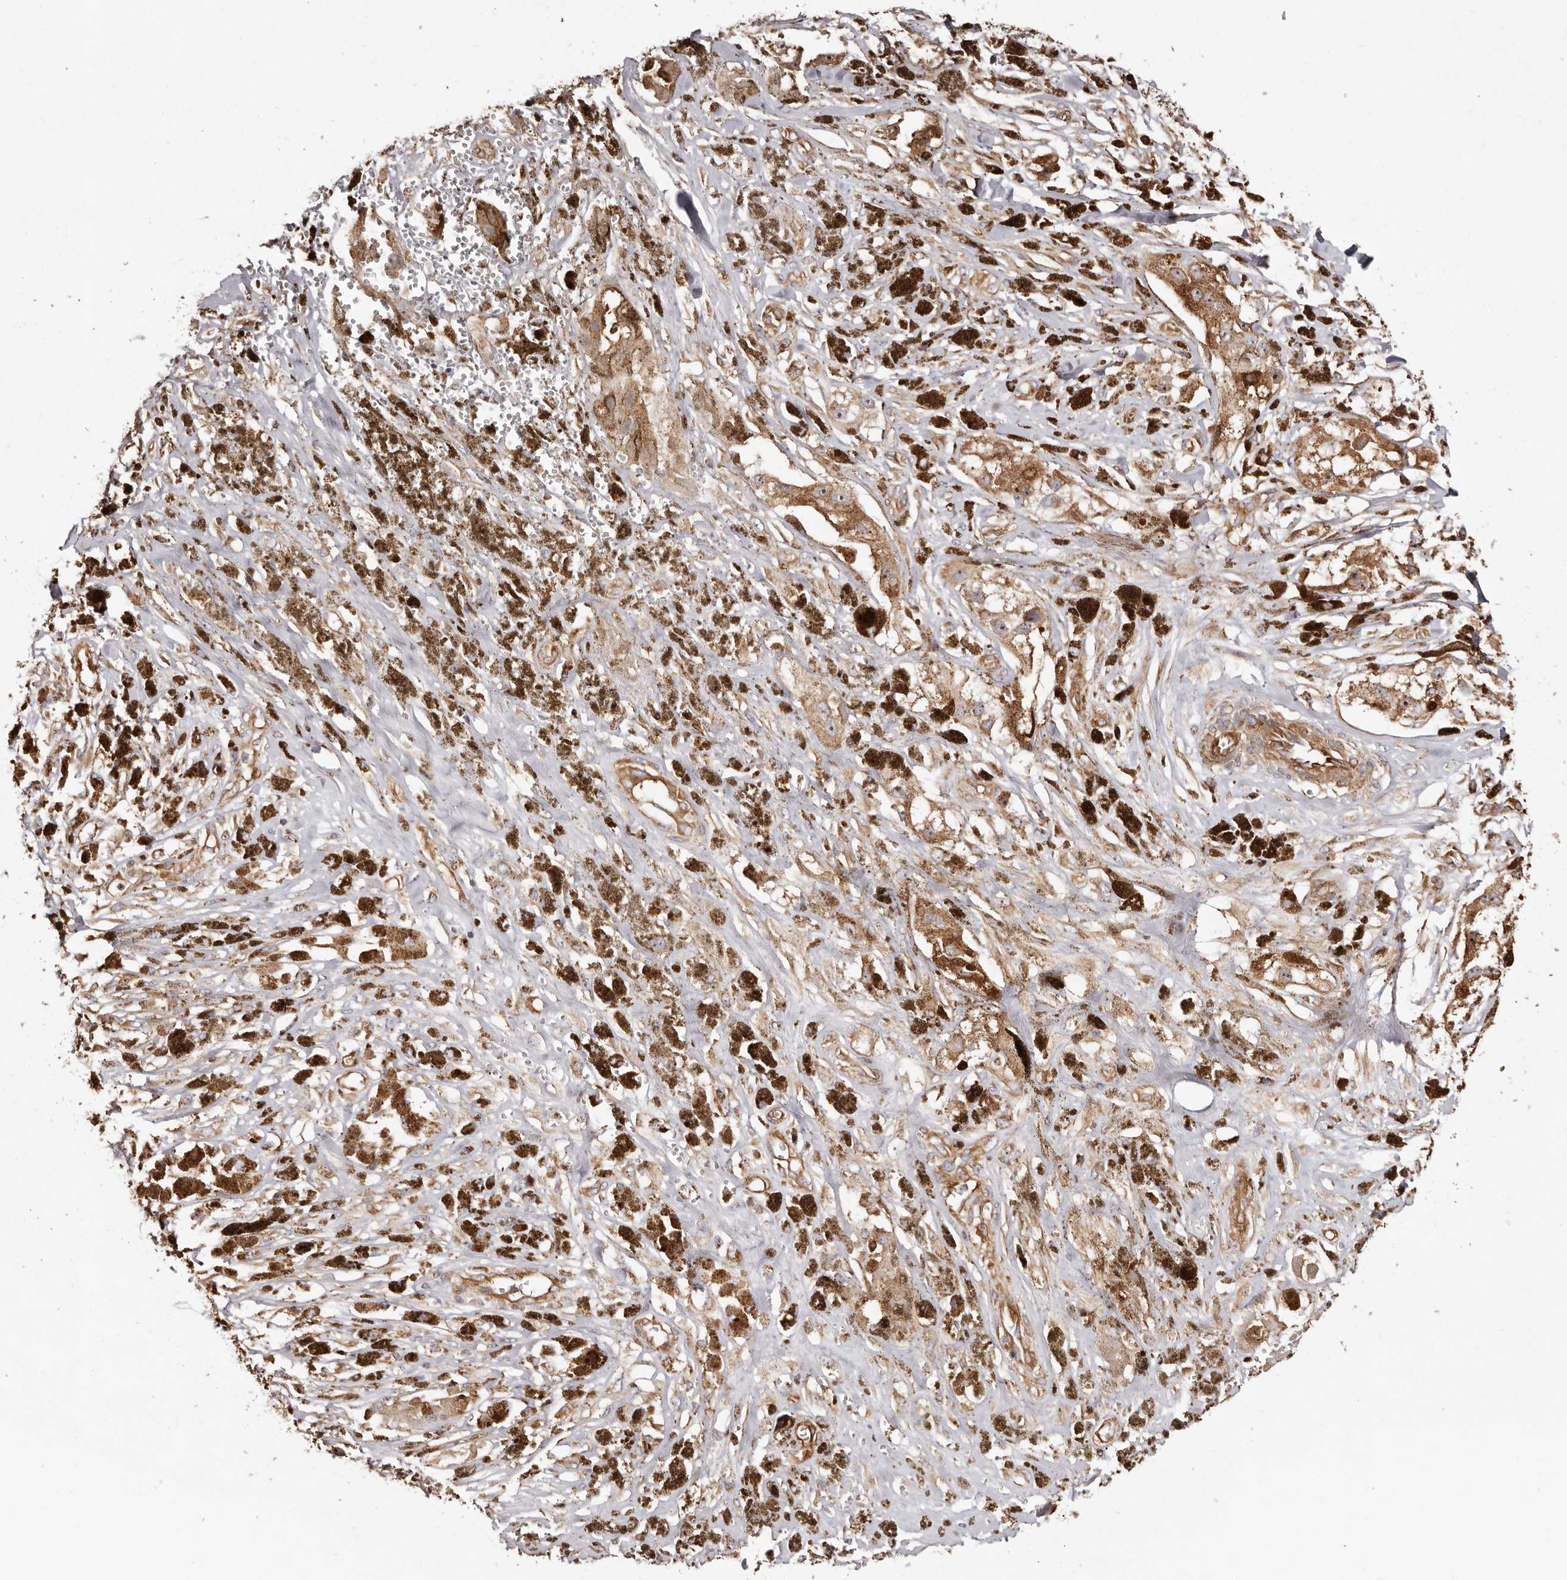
{"staining": {"intensity": "moderate", "quantity": ">75%", "location": "cytoplasmic/membranous,nuclear"}, "tissue": "melanoma", "cell_type": "Tumor cells", "image_type": "cancer", "snomed": [{"axis": "morphology", "description": "Malignant melanoma, NOS"}, {"axis": "topography", "description": "Skin"}], "caption": "There is medium levels of moderate cytoplasmic/membranous and nuclear positivity in tumor cells of malignant melanoma, as demonstrated by immunohistochemical staining (brown color).", "gene": "RPS6", "patient": {"sex": "male", "age": 88}}